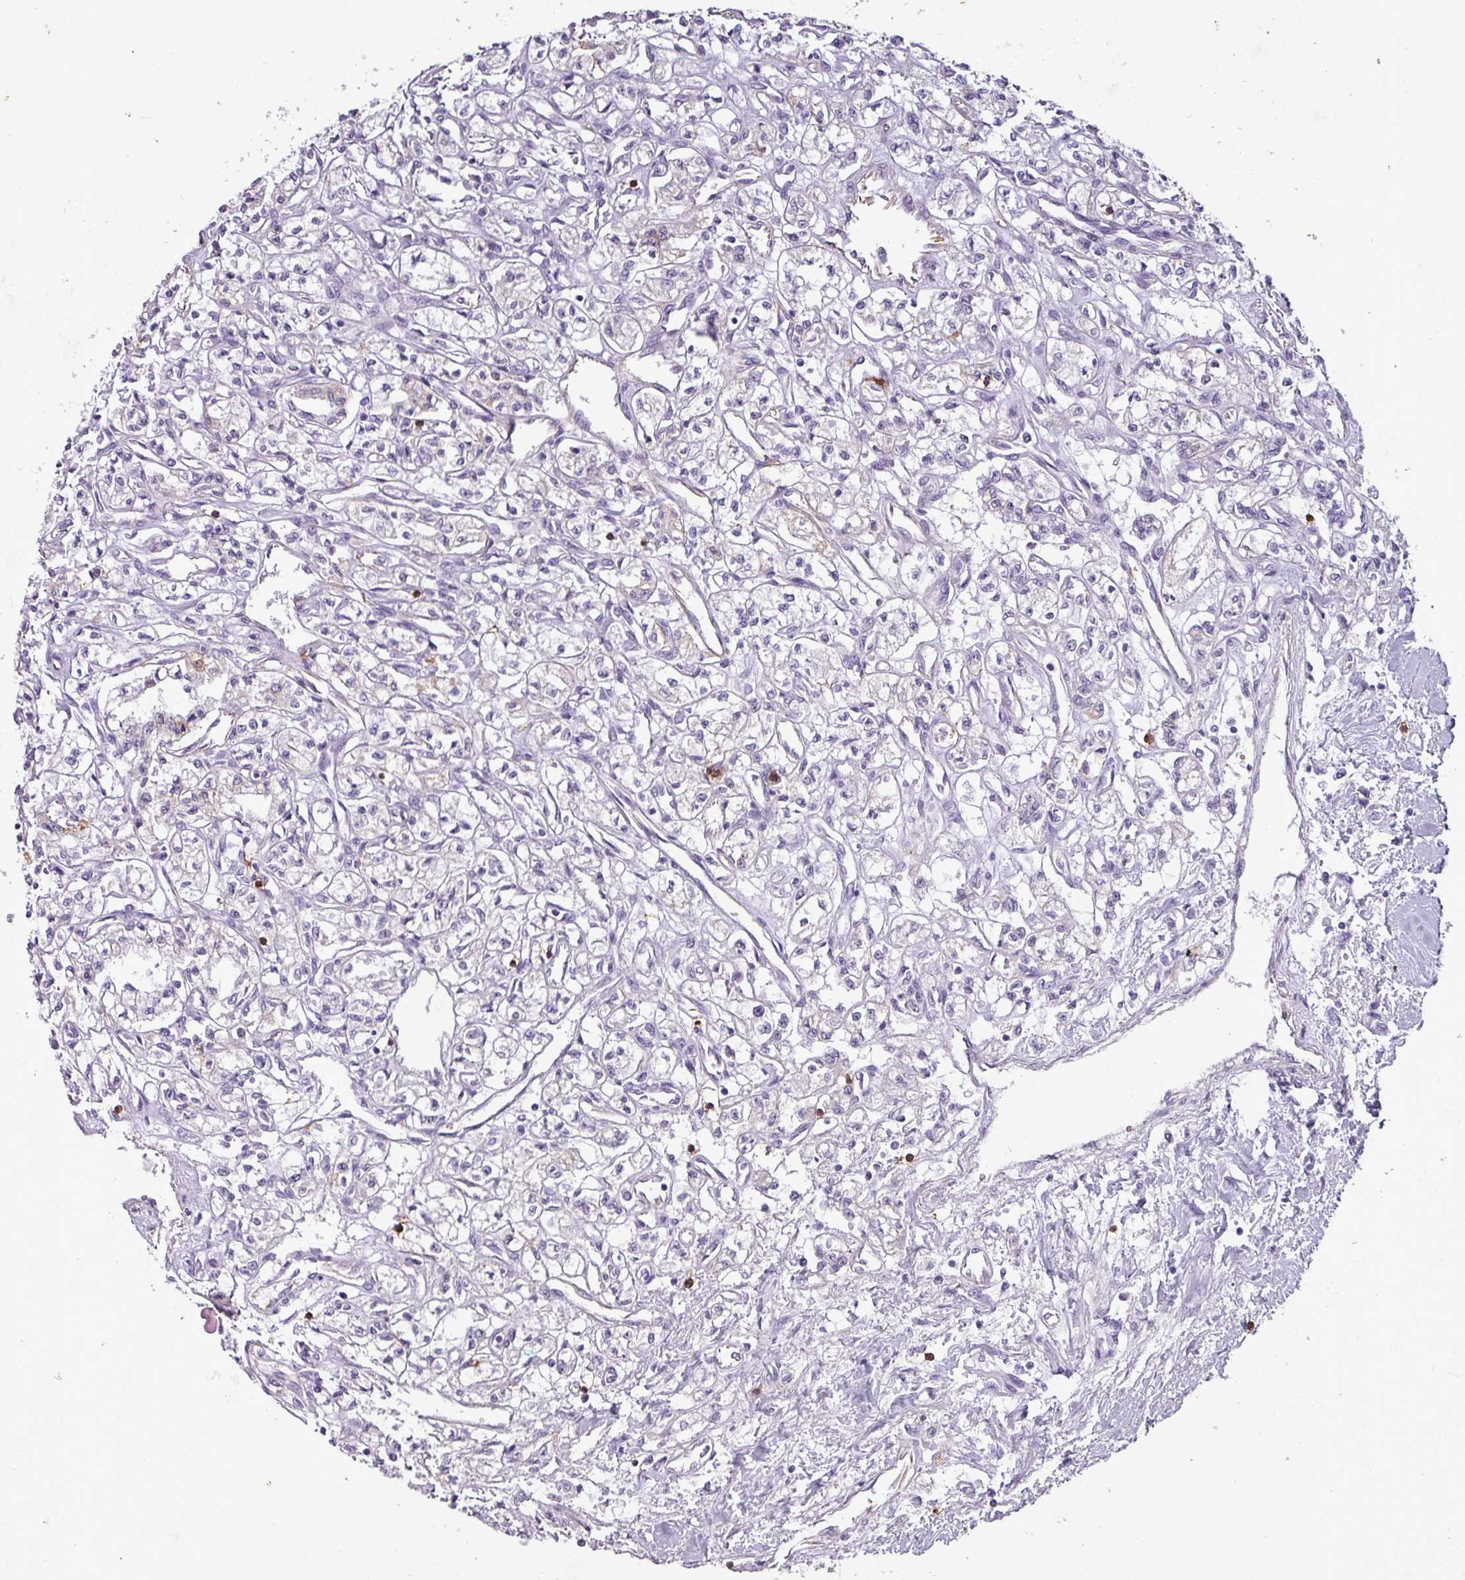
{"staining": {"intensity": "weak", "quantity": "<25%", "location": "cytoplasmic/membranous"}, "tissue": "renal cancer", "cell_type": "Tumor cells", "image_type": "cancer", "snomed": [{"axis": "morphology", "description": "Adenocarcinoma, NOS"}, {"axis": "topography", "description": "Kidney"}], "caption": "Micrograph shows no significant protein positivity in tumor cells of adenocarcinoma (renal). (DAB immunohistochemistry visualized using brightfield microscopy, high magnification).", "gene": "CD8A", "patient": {"sex": "male", "age": 56}}